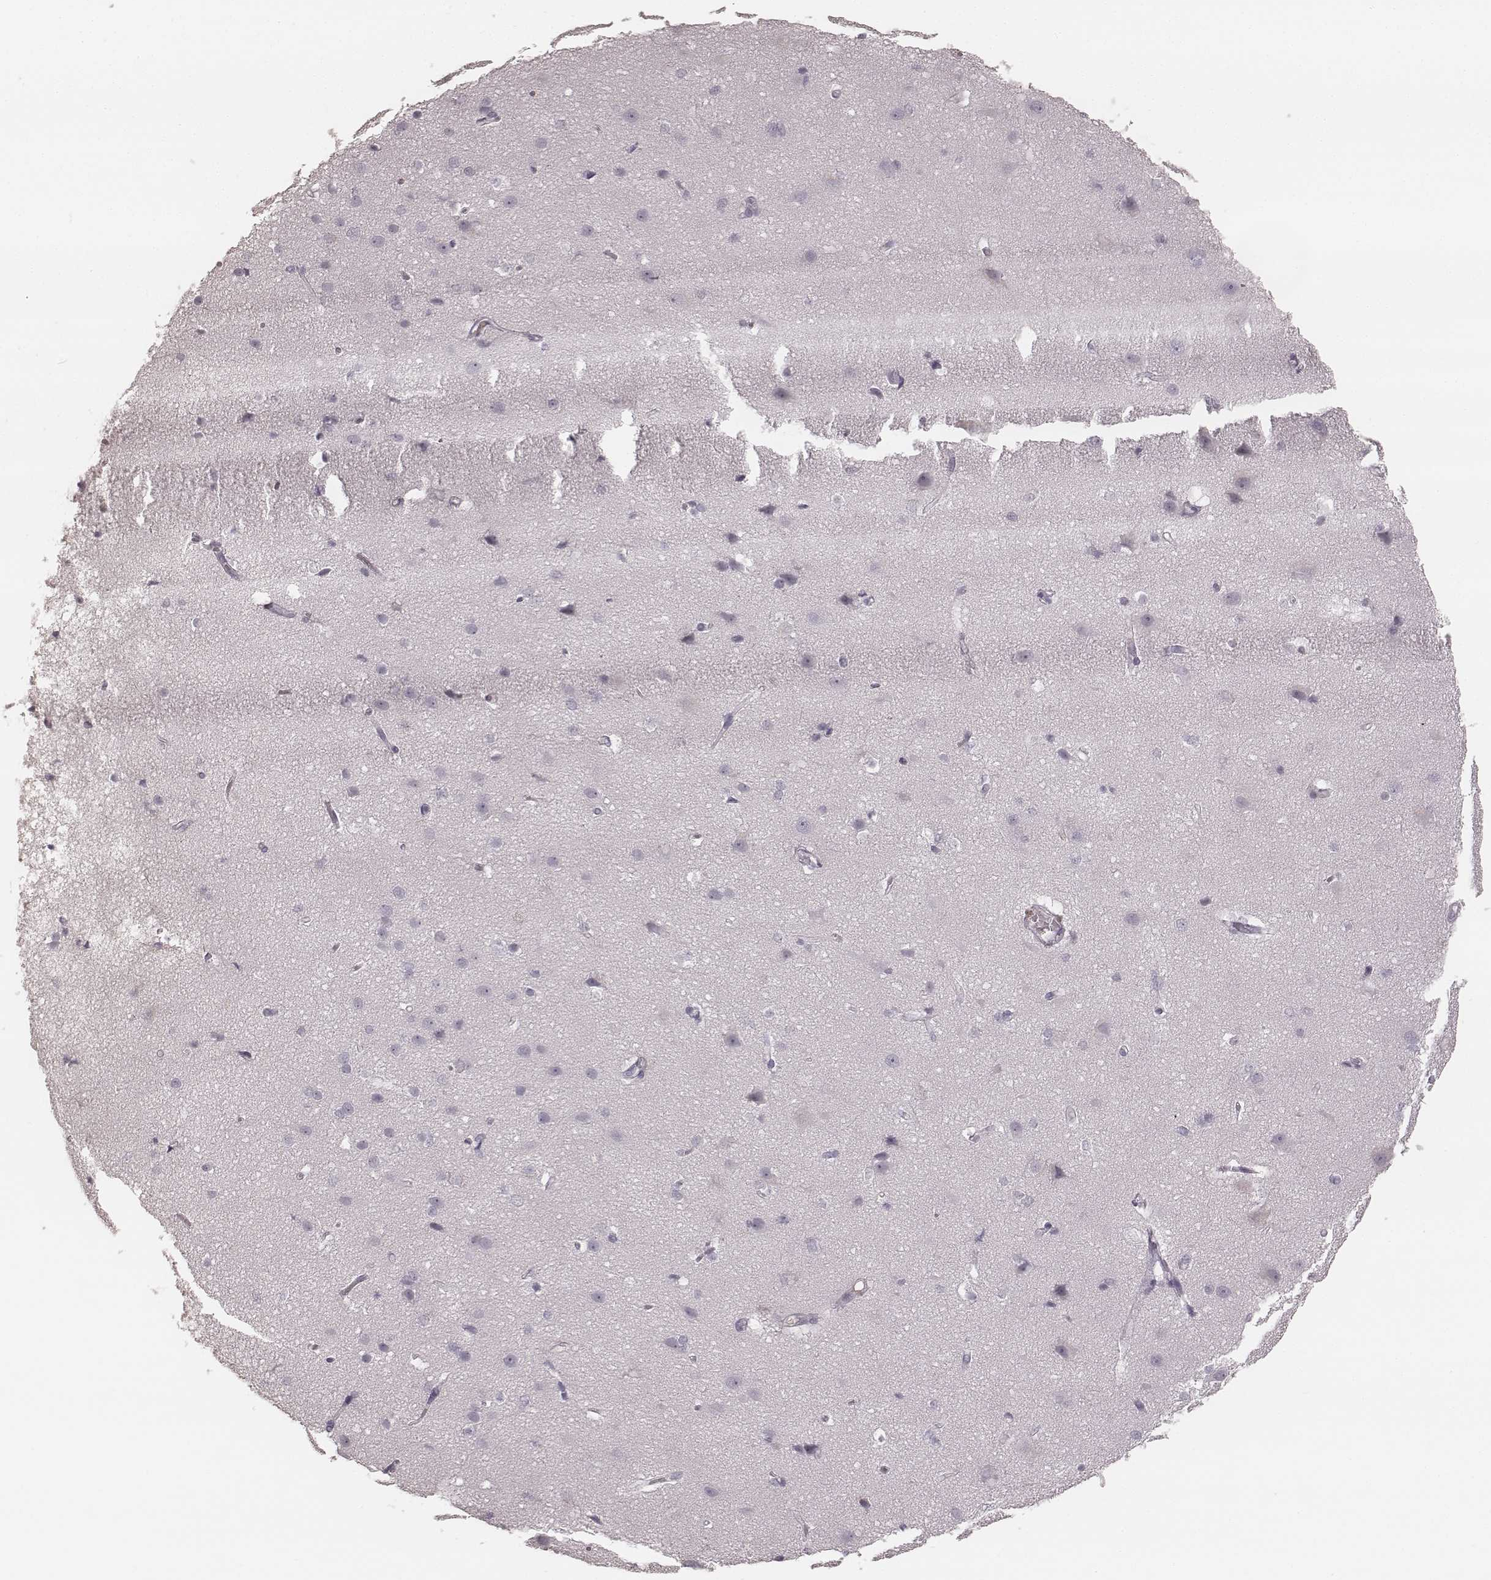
{"staining": {"intensity": "negative", "quantity": "none", "location": "none"}, "tissue": "cerebral cortex", "cell_type": "Endothelial cells", "image_type": "normal", "snomed": [{"axis": "morphology", "description": "Normal tissue, NOS"}, {"axis": "topography", "description": "Cerebral cortex"}], "caption": "Immunohistochemical staining of benign human cerebral cortex displays no significant positivity in endothelial cells.", "gene": "SMIM24", "patient": {"sex": "male", "age": 37}}